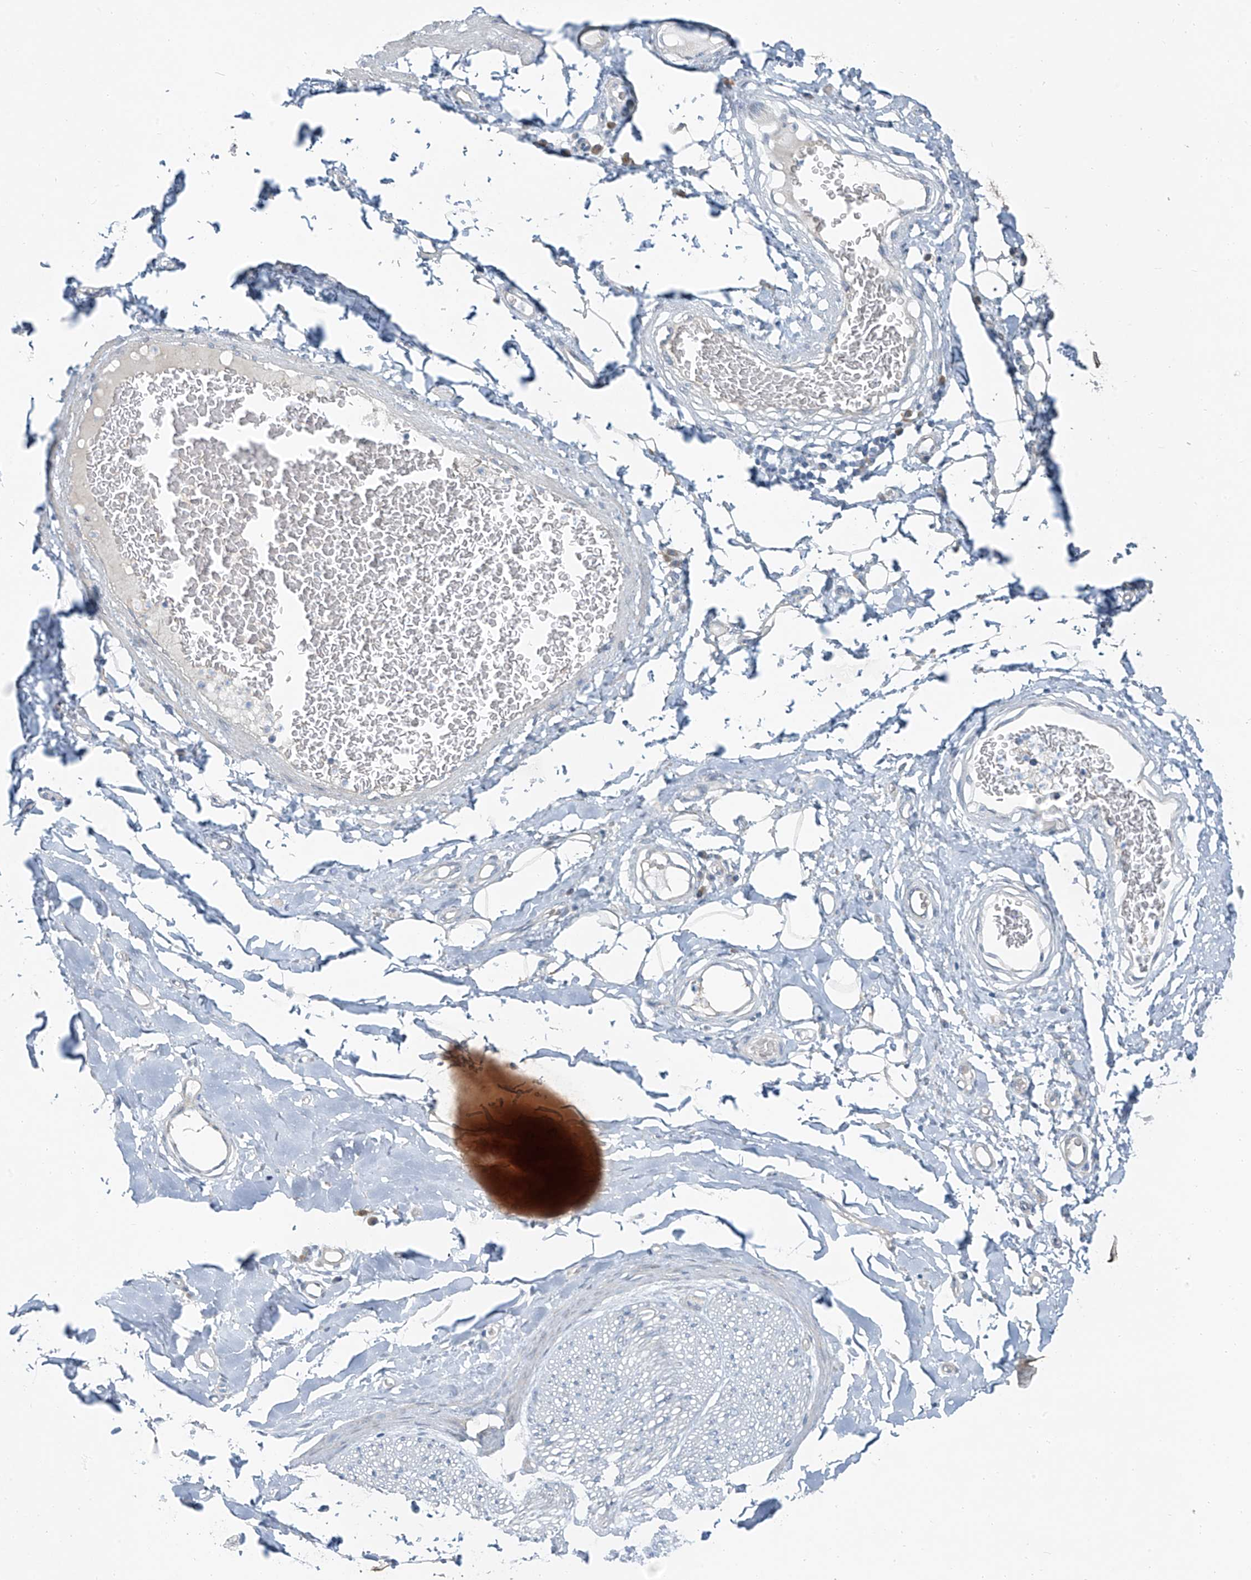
{"staining": {"intensity": "negative", "quantity": "none", "location": "none"}, "tissue": "adipose tissue", "cell_type": "Adipocytes", "image_type": "normal", "snomed": [{"axis": "morphology", "description": "Normal tissue, NOS"}, {"axis": "morphology", "description": "Adenocarcinoma, NOS"}, {"axis": "topography", "description": "Stomach, upper"}, {"axis": "topography", "description": "Peripheral nerve tissue"}], "caption": "High power microscopy photomicrograph of an IHC photomicrograph of unremarkable adipose tissue, revealing no significant staining in adipocytes.", "gene": "TNS2", "patient": {"sex": "male", "age": 62}}